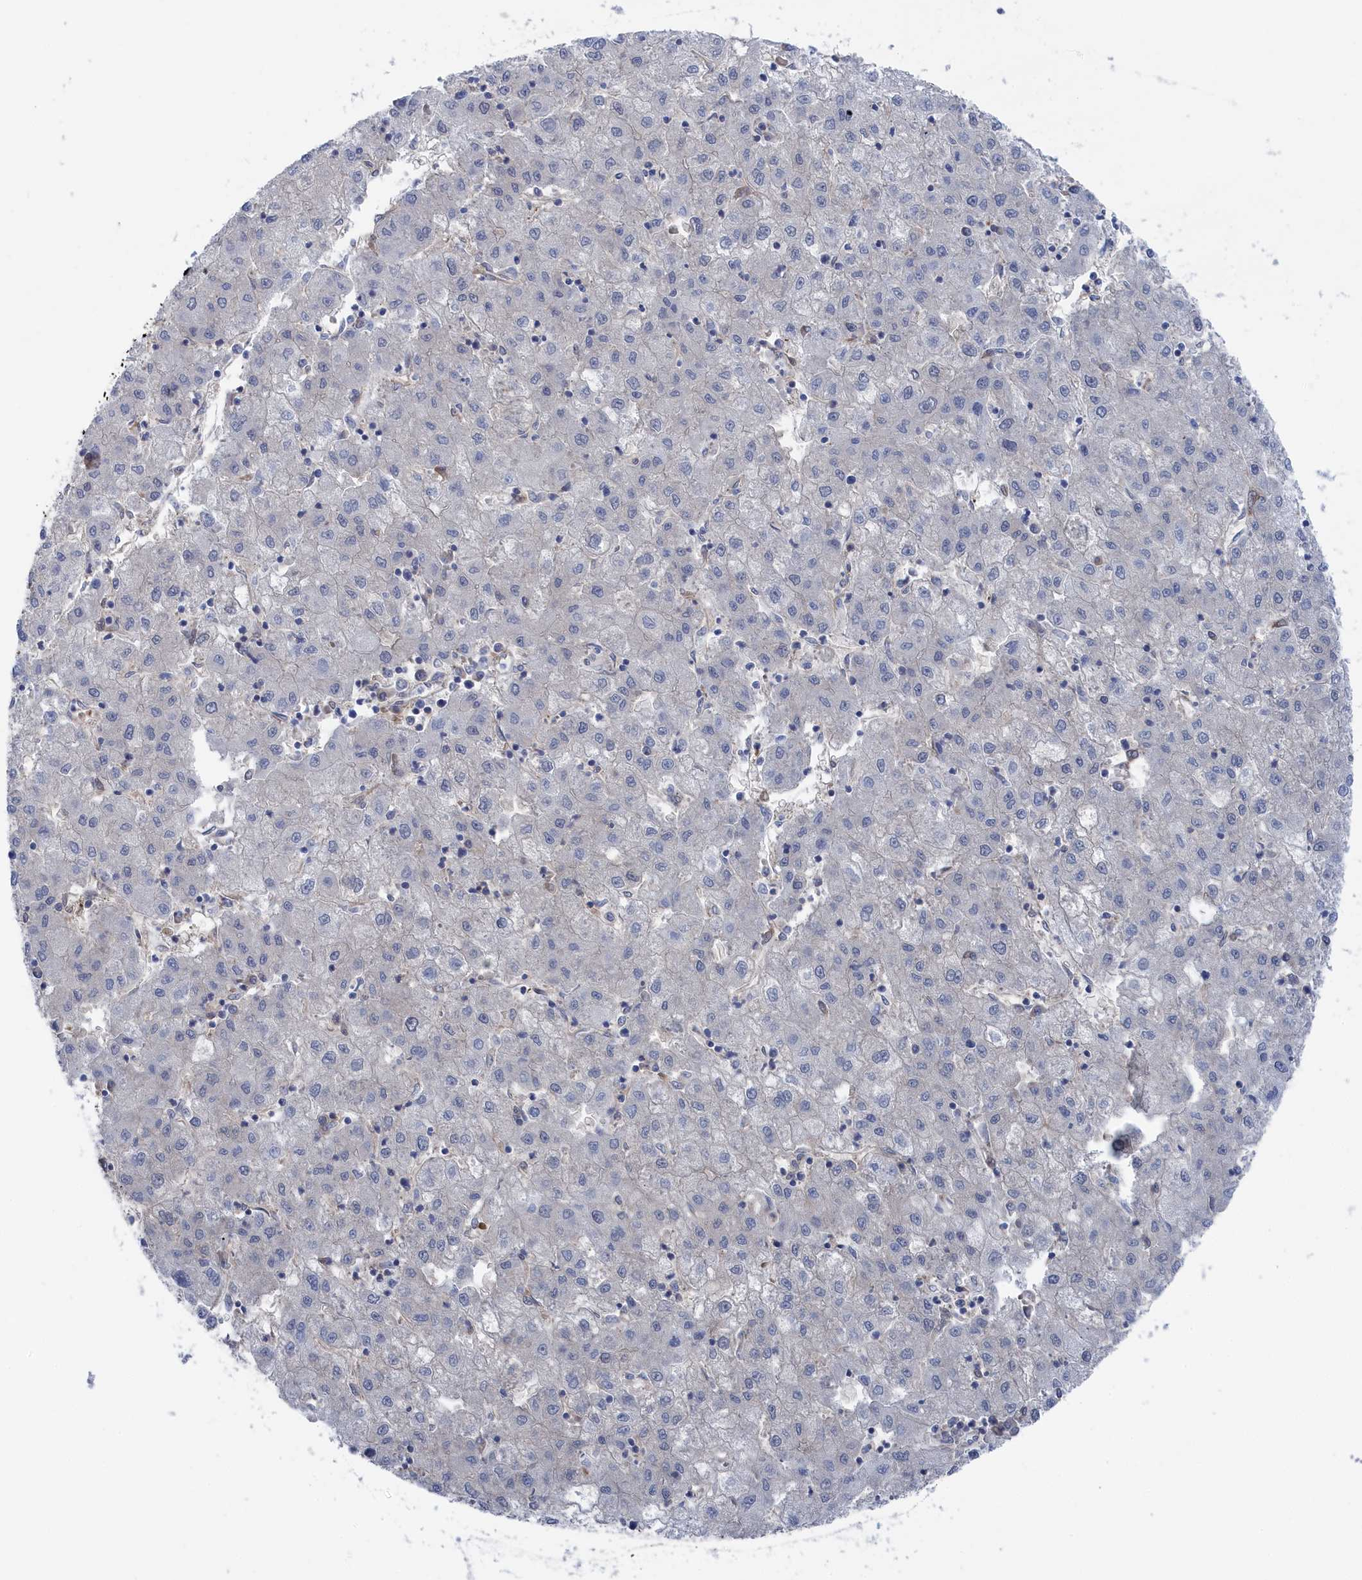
{"staining": {"intensity": "negative", "quantity": "none", "location": "none"}, "tissue": "liver cancer", "cell_type": "Tumor cells", "image_type": "cancer", "snomed": [{"axis": "morphology", "description": "Carcinoma, Hepatocellular, NOS"}, {"axis": "topography", "description": "Liver"}], "caption": "The image demonstrates no significant expression in tumor cells of liver hepatocellular carcinoma. (Stains: DAB immunohistochemistry with hematoxylin counter stain, Microscopy: brightfield microscopy at high magnification).", "gene": "IRGQ", "patient": {"sex": "male", "age": 72}}